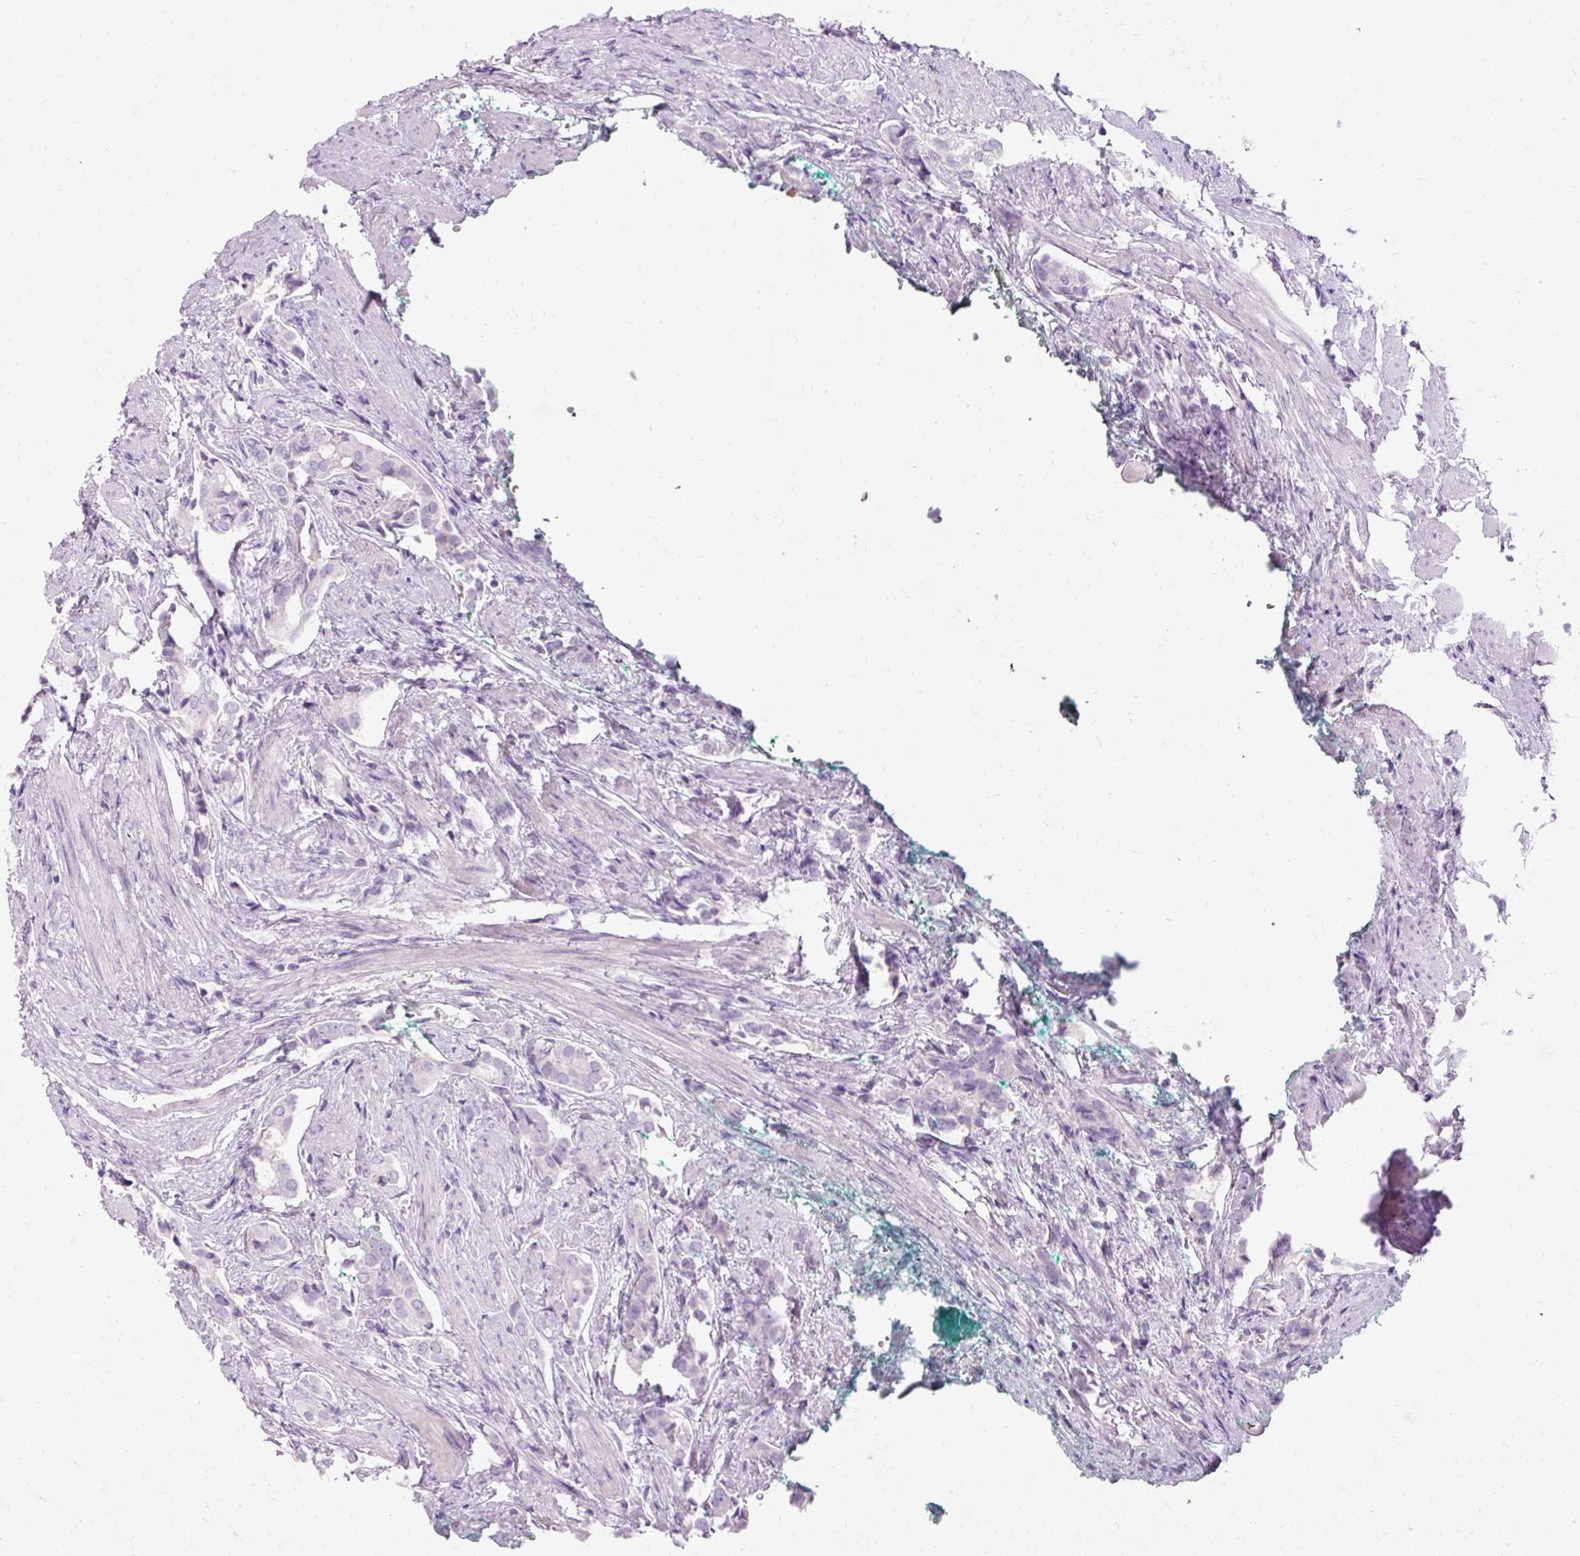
{"staining": {"intensity": "negative", "quantity": "none", "location": "none"}, "tissue": "prostate cancer", "cell_type": "Tumor cells", "image_type": "cancer", "snomed": [{"axis": "morphology", "description": "Adenocarcinoma, High grade"}, {"axis": "topography", "description": "Prostate"}], "caption": "Tumor cells are negative for protein expression in human prostate cancer (adenocarcinoma (high-grade)). Brightfield microscopy of immunohistochemistry stained with DAB (3,3'-diaminobenzidine) (brown) and hematoxylin (blue), captured at high magnification.", "gene": "TMEM213", "patient": {"sex": "male", "age": 71}}